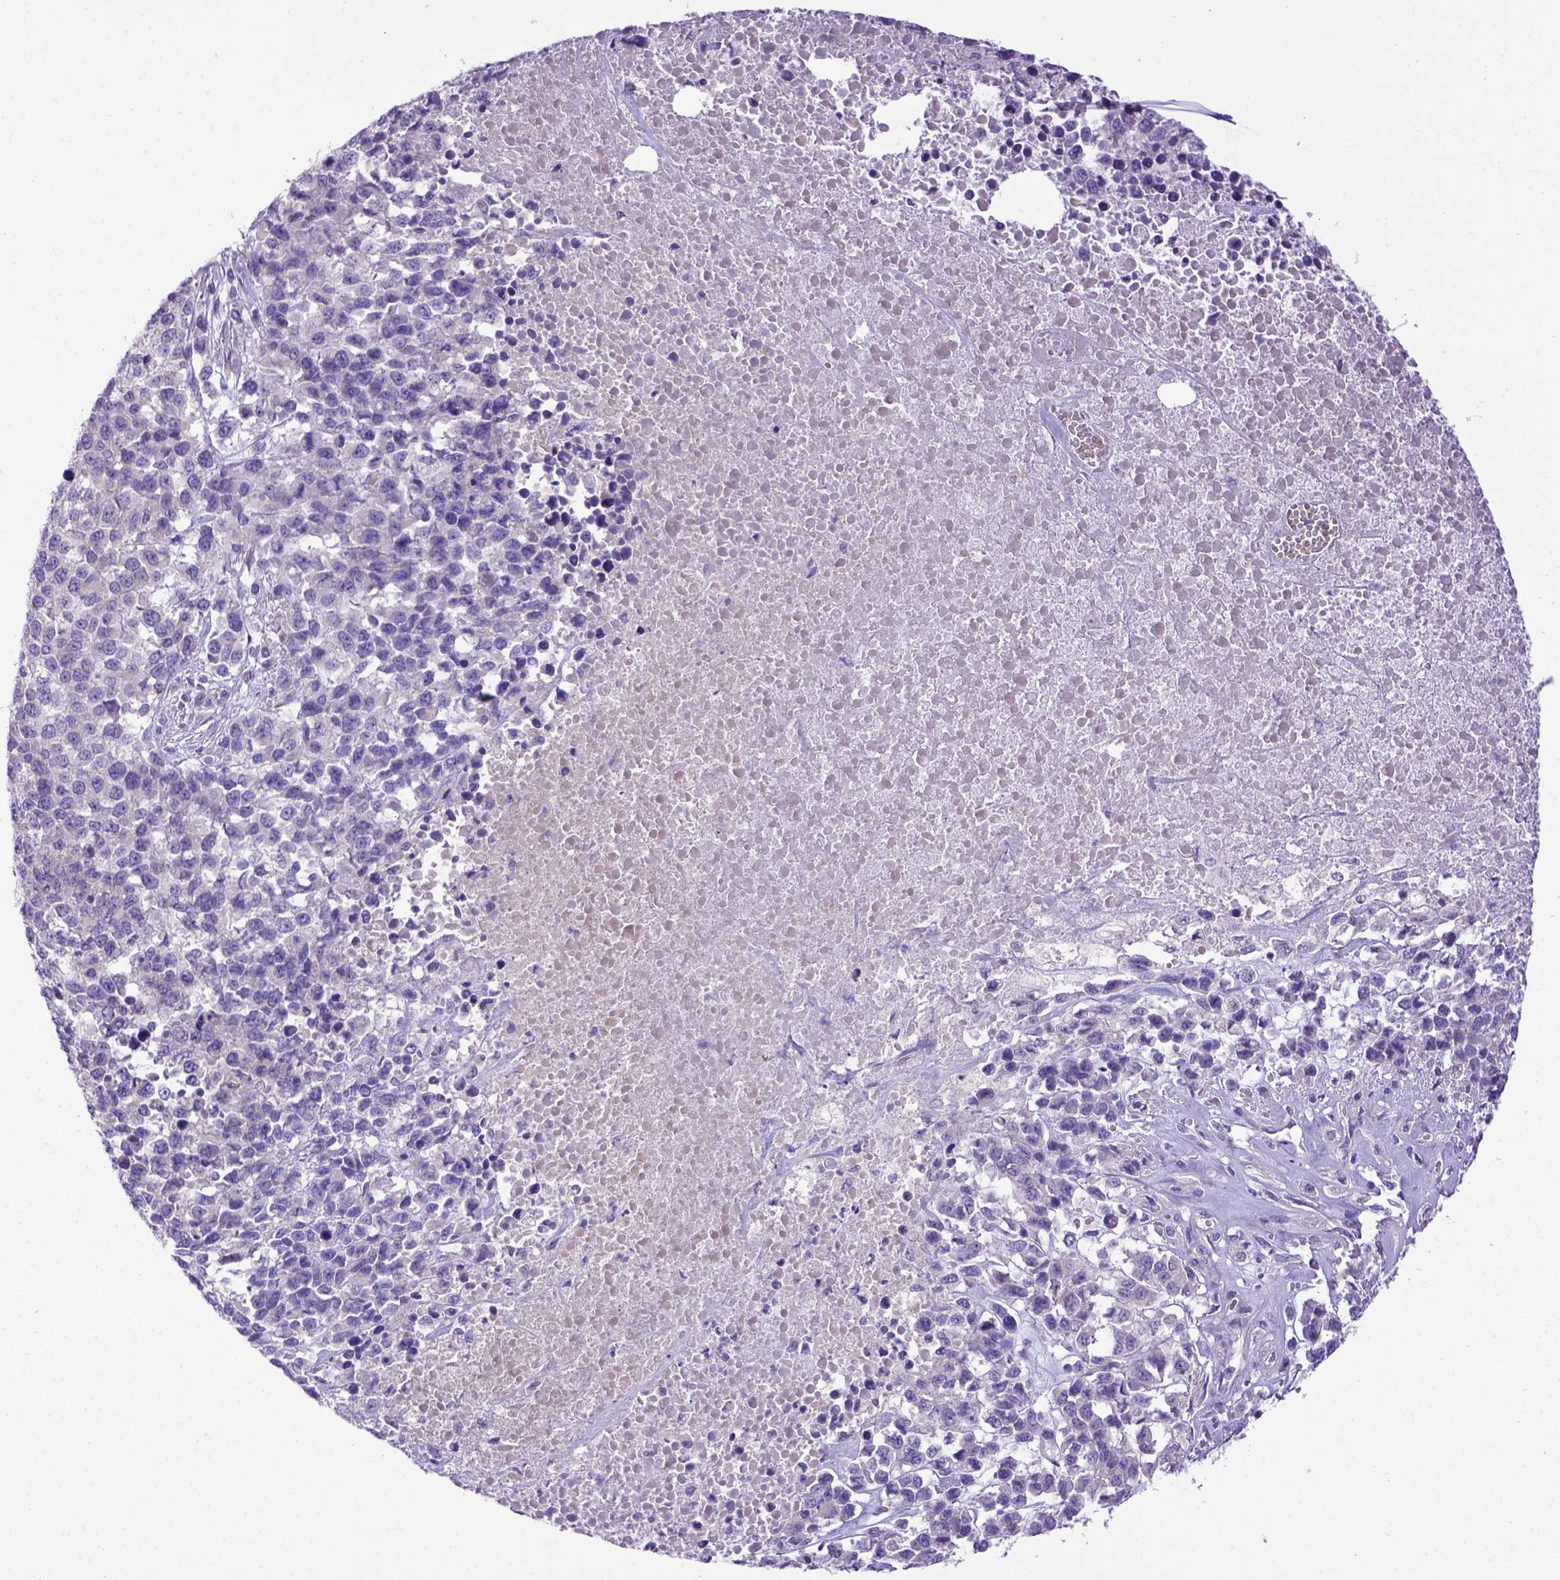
{"staining": {"intensity": "negative", "quantity": "none", "location": "none"}, "tissue": "melanoma", "cell_type": "Tumor cells", "image_type": "cancer", "snomed": [{"axis": "morphology", "description": "Malignant melanoma, Metastatic site"}, {"axis": "topography", "description": "Skin"}], "caption": "High power microscopy micrograph of an immunohistochemistry (IHC) micrograph of melanoma, revealing no significant expression in tumor cells.", "gene": "ADAM12", "patient": {"sex": "male", "age": 84}}